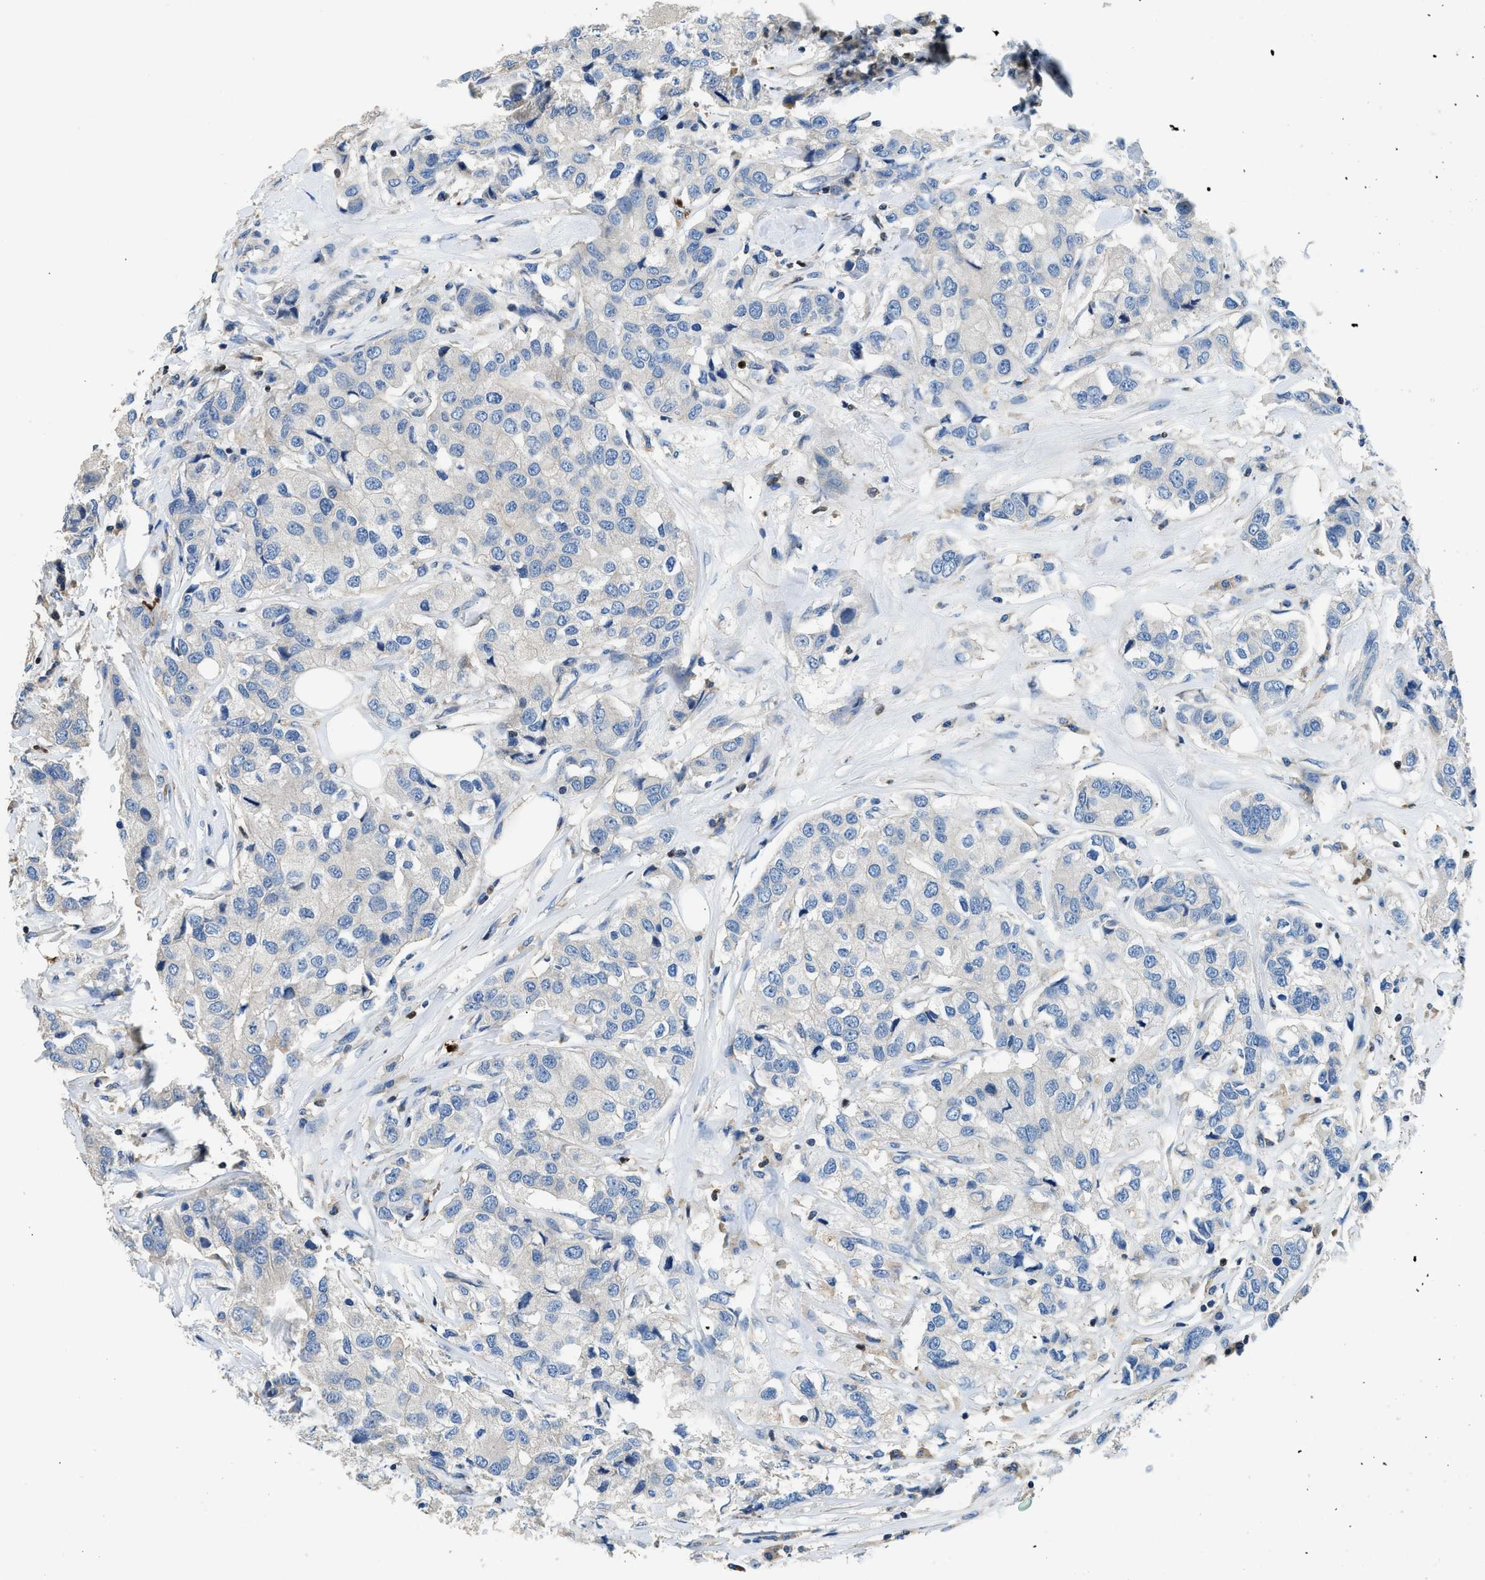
{"staining": {"intensity": "negative", "quantity": "none", "location": "none"}, "tissue": "breast cancer", "cell_type": "Tumor cells", "image_type": "cancer", "snomed": [{"axis": "morphology", "description": "Duct carcinoma"}, {"axis": "topography", "description": "Breast"}], "caption": "A high-resolution micrograph shows IHC staining of breast cancer, which exhibits no significant staining in tumor cells.", "gene": "TOX", "patient": {"sex": "female", "age": 80}}